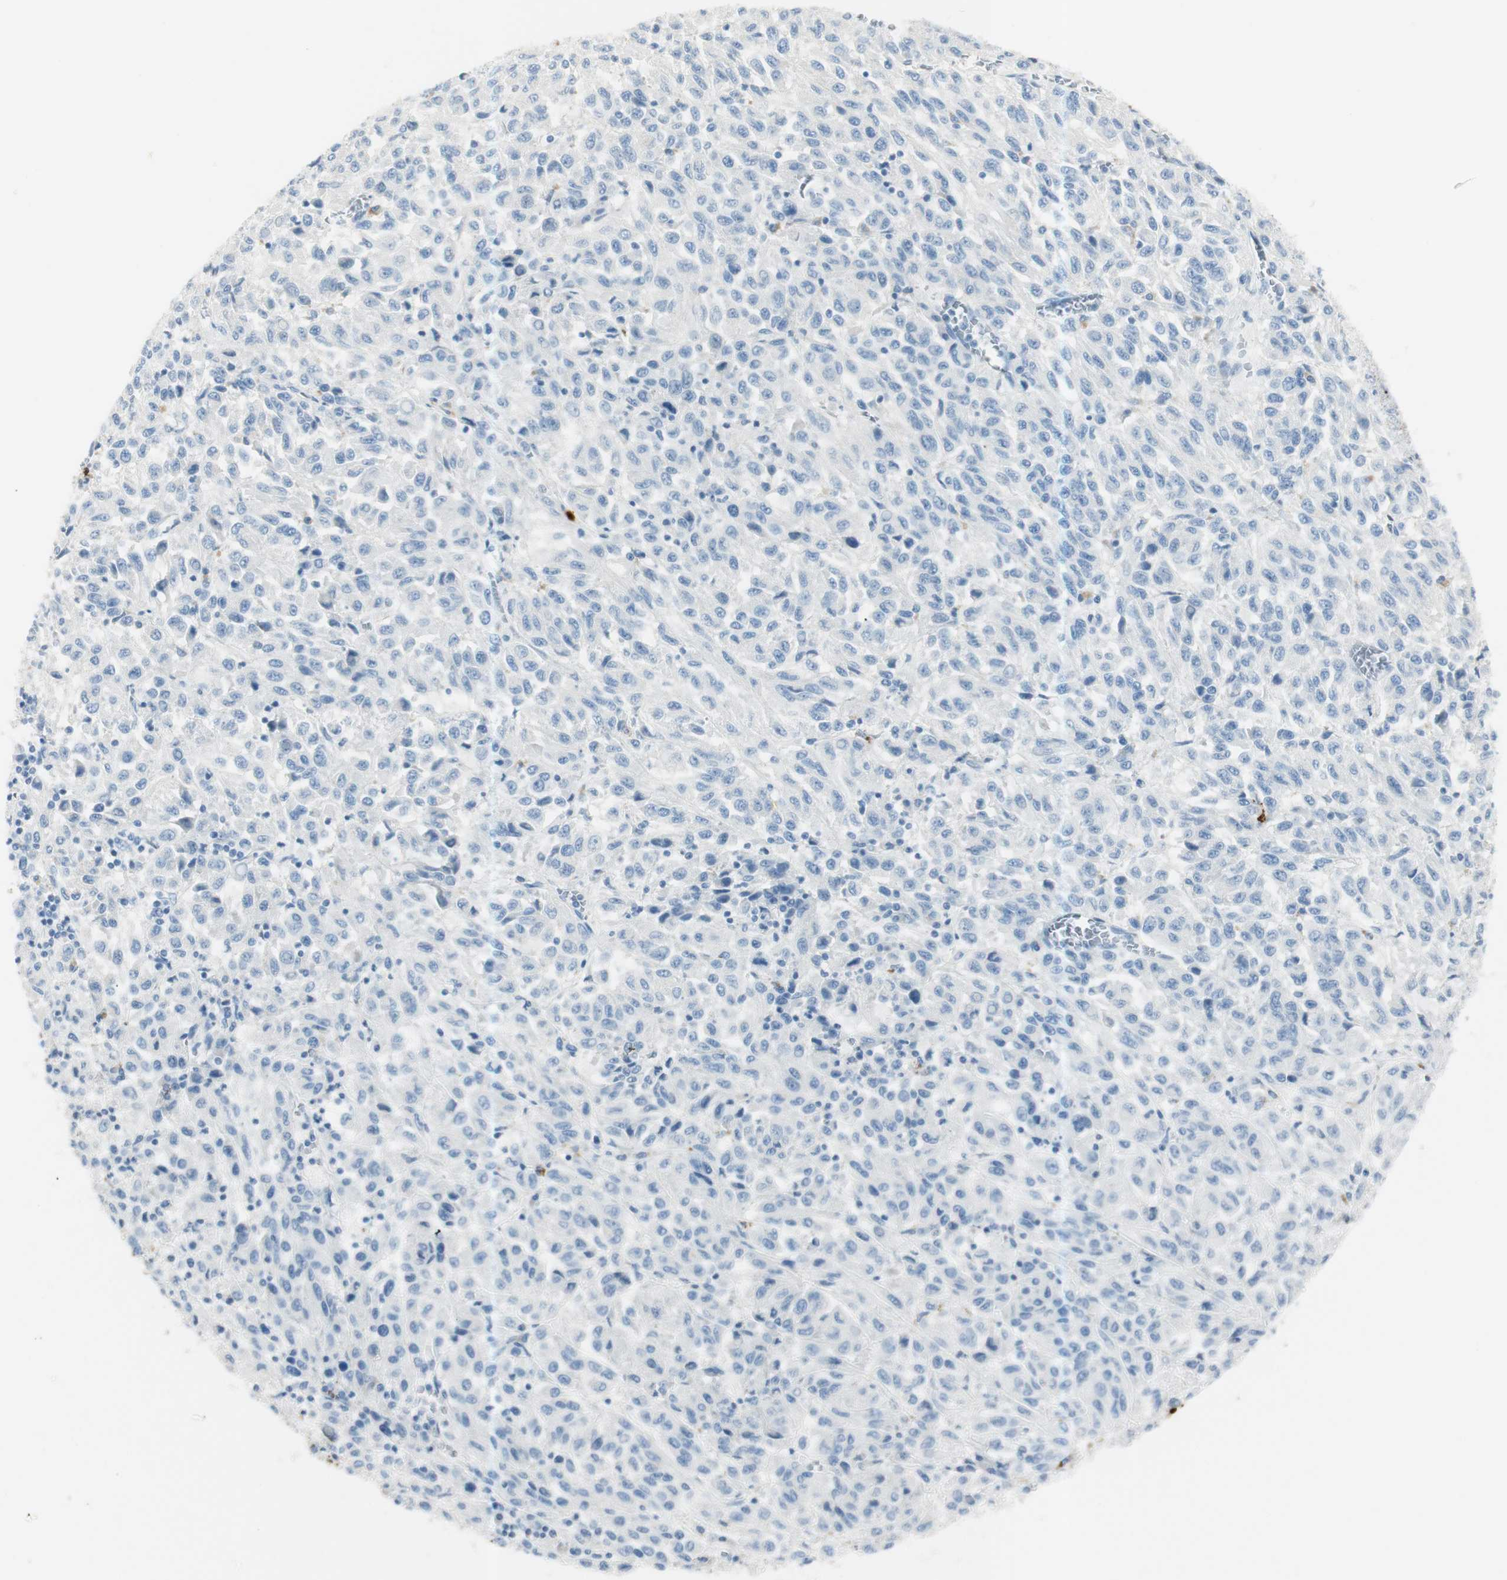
{"staining": {"intensity": "negative", "quantity": "none", "location": "none"}, "tissue": "melanoma", "cell_type": "Tumor cells", "image_type": "cancer", "snomed": [{"axis": "morphology", "description": "Malignant melanoma, Metastatic site"}, {"axis": "topography", "description": "Lung"}], "caption": "An IHC image of melanoma is shown. There is no staining in tumor cells of melanoma.", "gene": "PRTN3", "patient": {"sex": "male", "age": 64}}